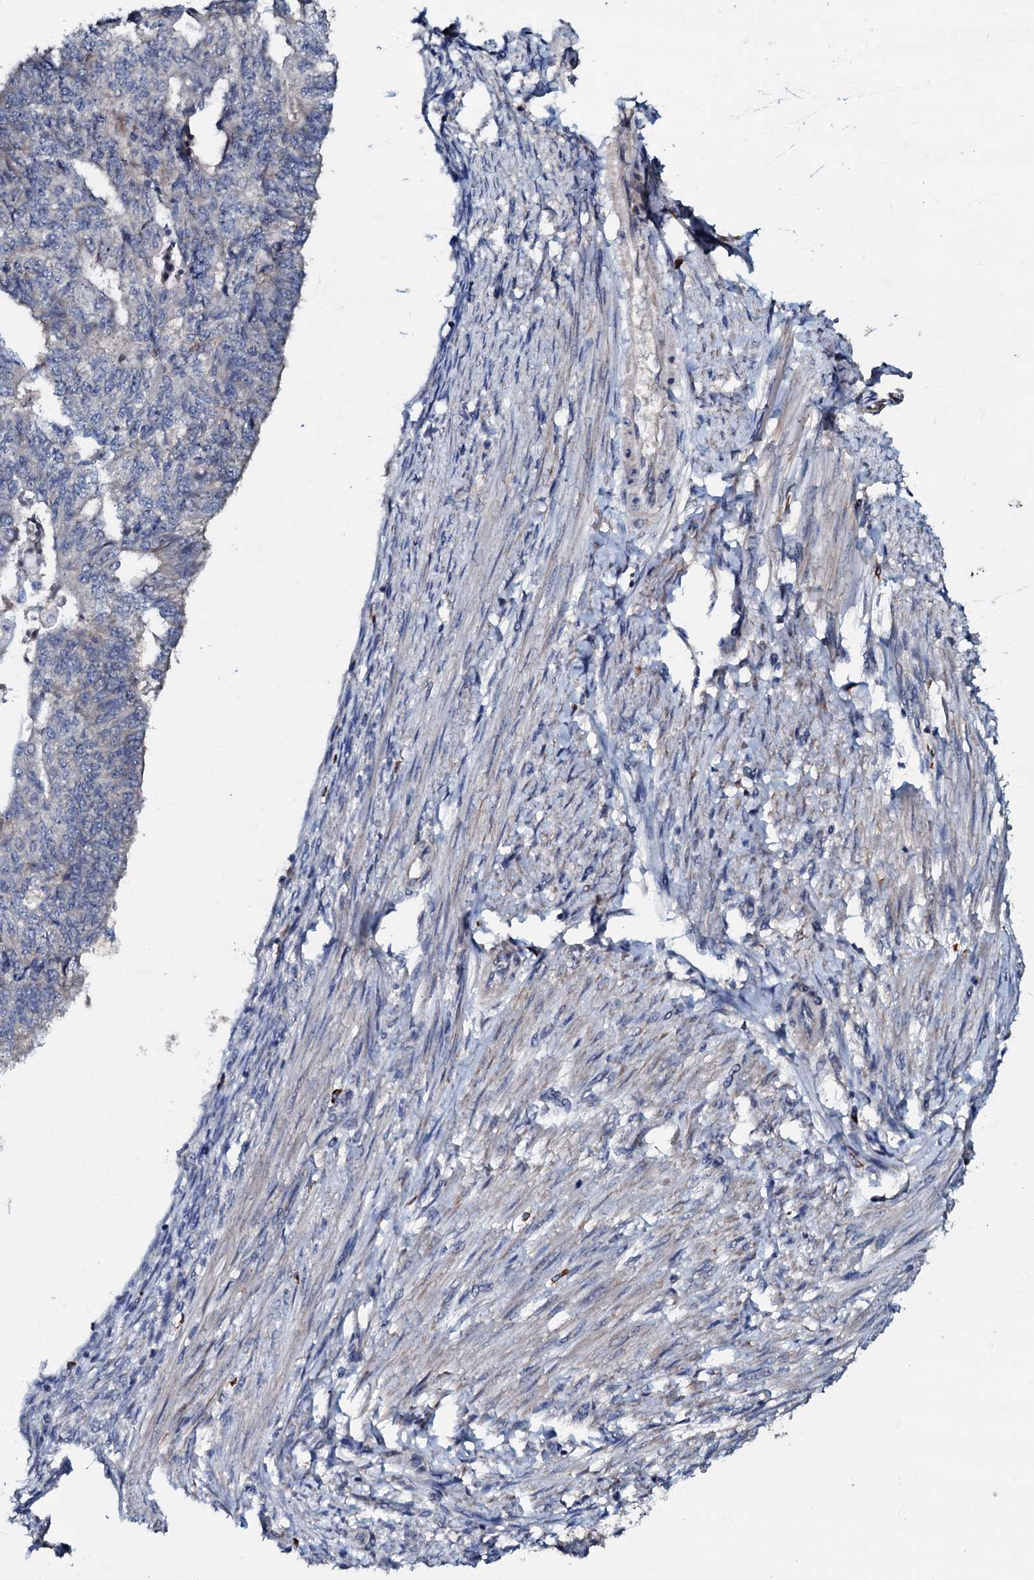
{"staining": {"intensity": "negative", "quantity": "none", "location": "none"}, "tissue": "endometrial cancer", "cell_type": "Tumor cells", "image_type": "cancer", "snomed": [{"axis": "morphology", "description": "Adenocarcinoma, NOS"}, {"axis": "topography", "description": "Endometrium"}], "caption": "Immunohistochemical staining of human adenocarcinoma (endometrial) displays no significant positivity in tumor cells.", "gene": "CPNE2", "patient": {"sex": "female", "age": 32}}